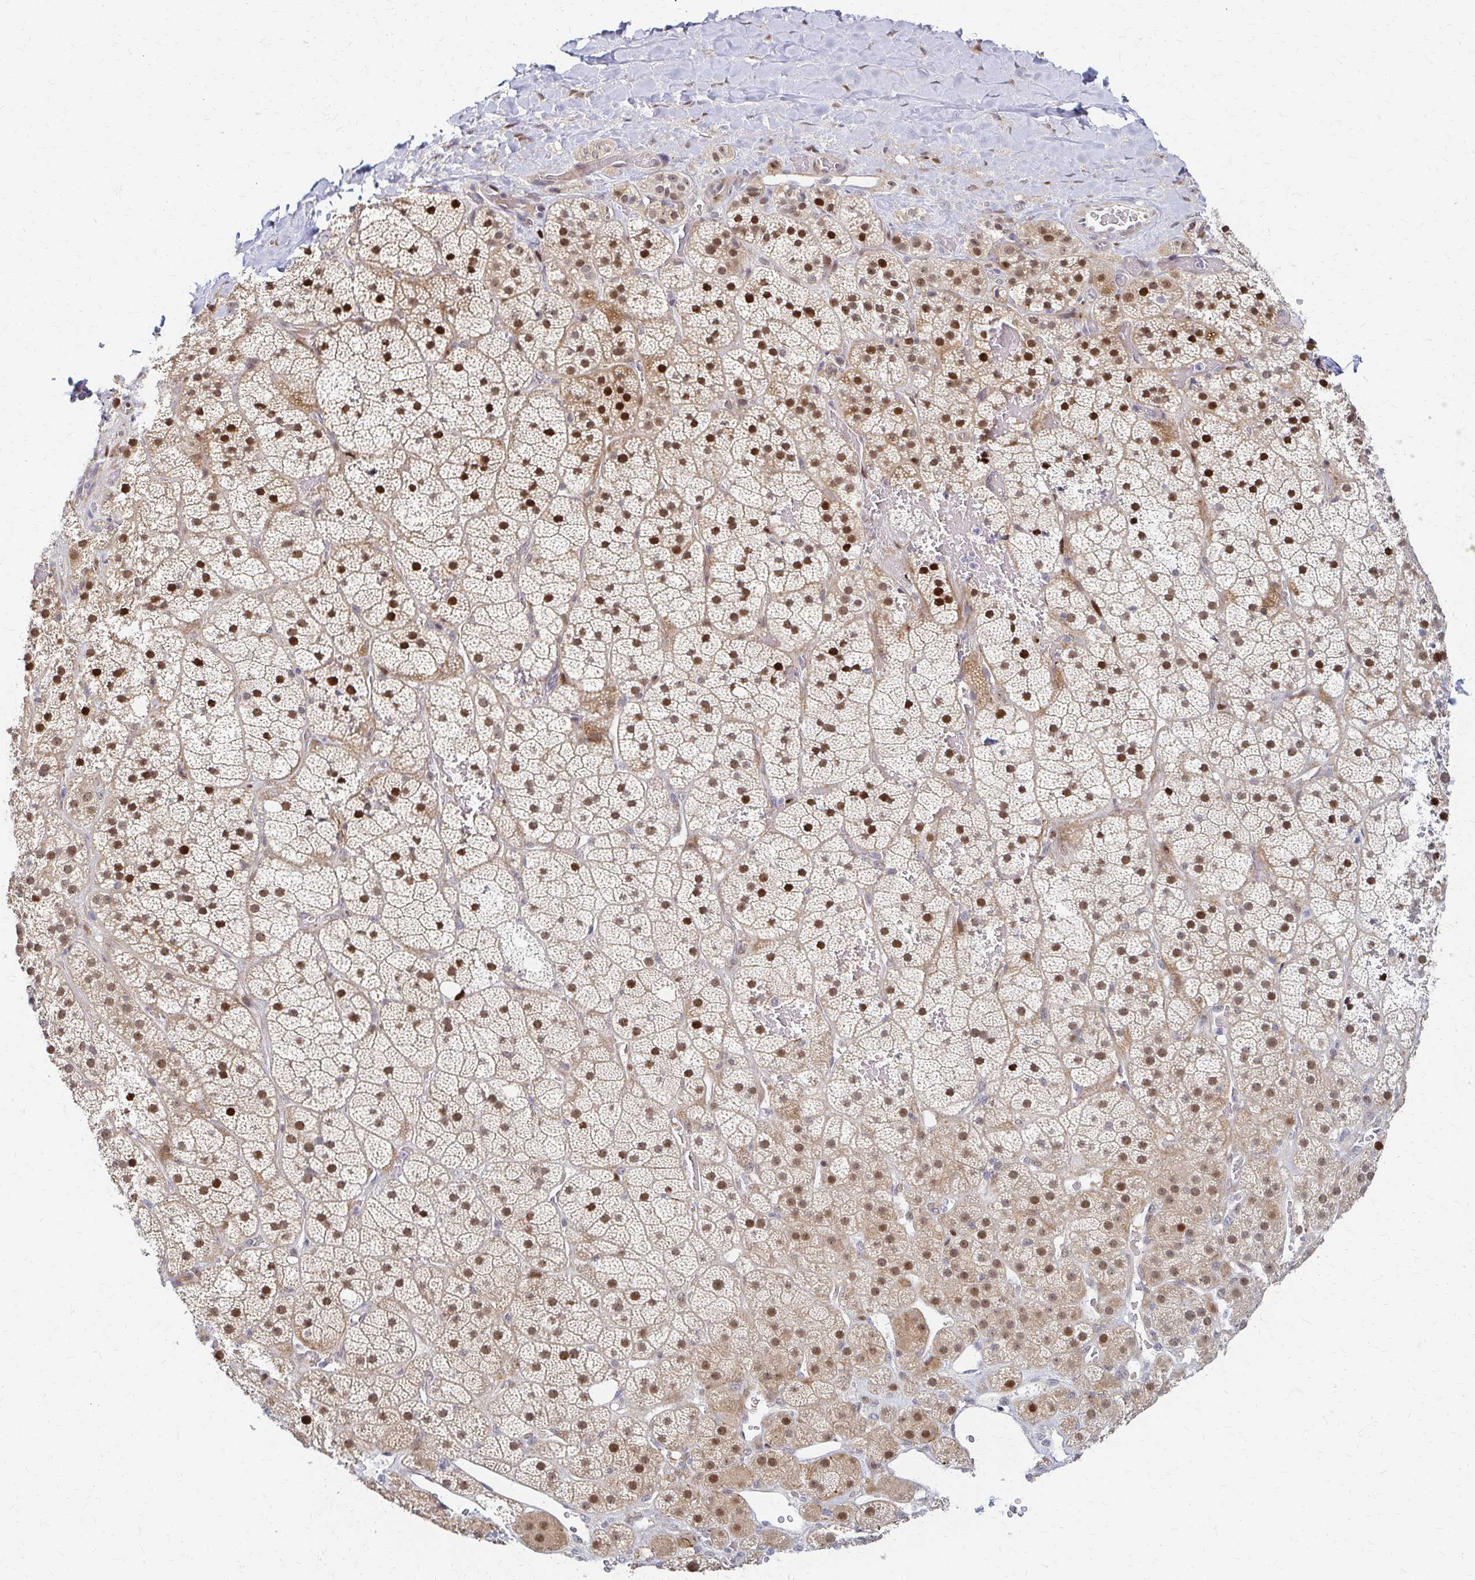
{"staining": {"intensity": "strong", "quantity": ">75%", "location": "nuclear"}, "tissue": "adrenal gland", "cell_type": "Glandular cells", "image_type": "normal", "snomed": [{"axis": "morphology", "description": "Normal tissue, NOS"}, {"axis": "topography", "description": "Adrenal gland"}], "caption": "Glandular cells display high levels of strong nuclear expression in about >75% of cells in unremarkable adrenal gland.", "gene": "PSMD7", "patient": {"sex": "male", "age": 57}}